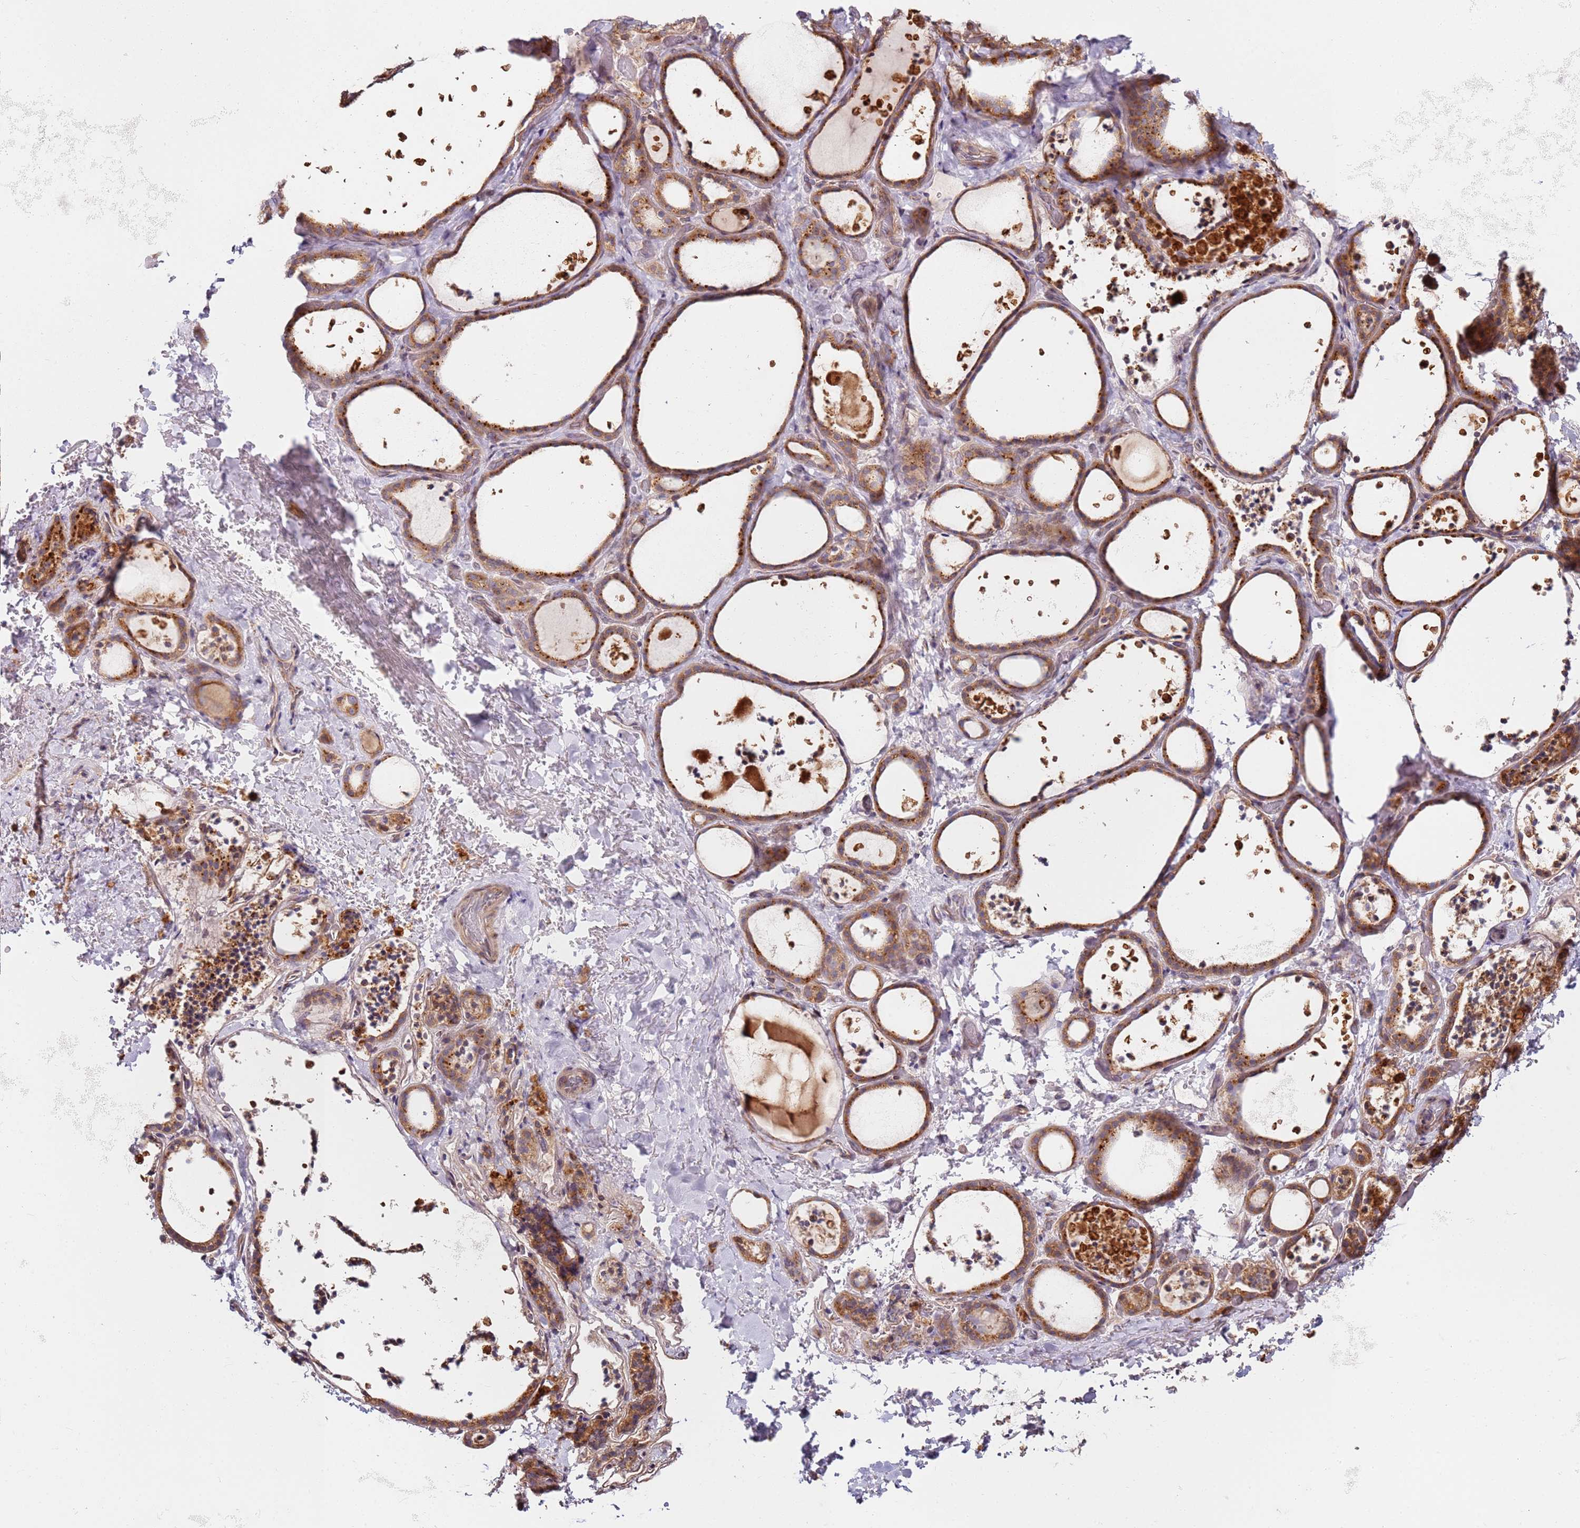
{"staining": {"intensity": "moderate", "quantity": ">75%", "location": "cytoplasmic/membranous"}, "tissue": "thyroid gland", "cell_type": "Glandular cells", "image_type": "normal", "snomed": [{"axis": "morphology", "description": "Normal tissue, NOS"}, {"axis": "topography", "description": "Thyroid gland"}], "caption": "Human thyroid gland stained with a brown dye demonstrates moderate cytoplasmic/membranous positive positivity in about >75% of glandular cells.", "gene": "RPS3A", "patient": {"sex": "female", "age": 44}}